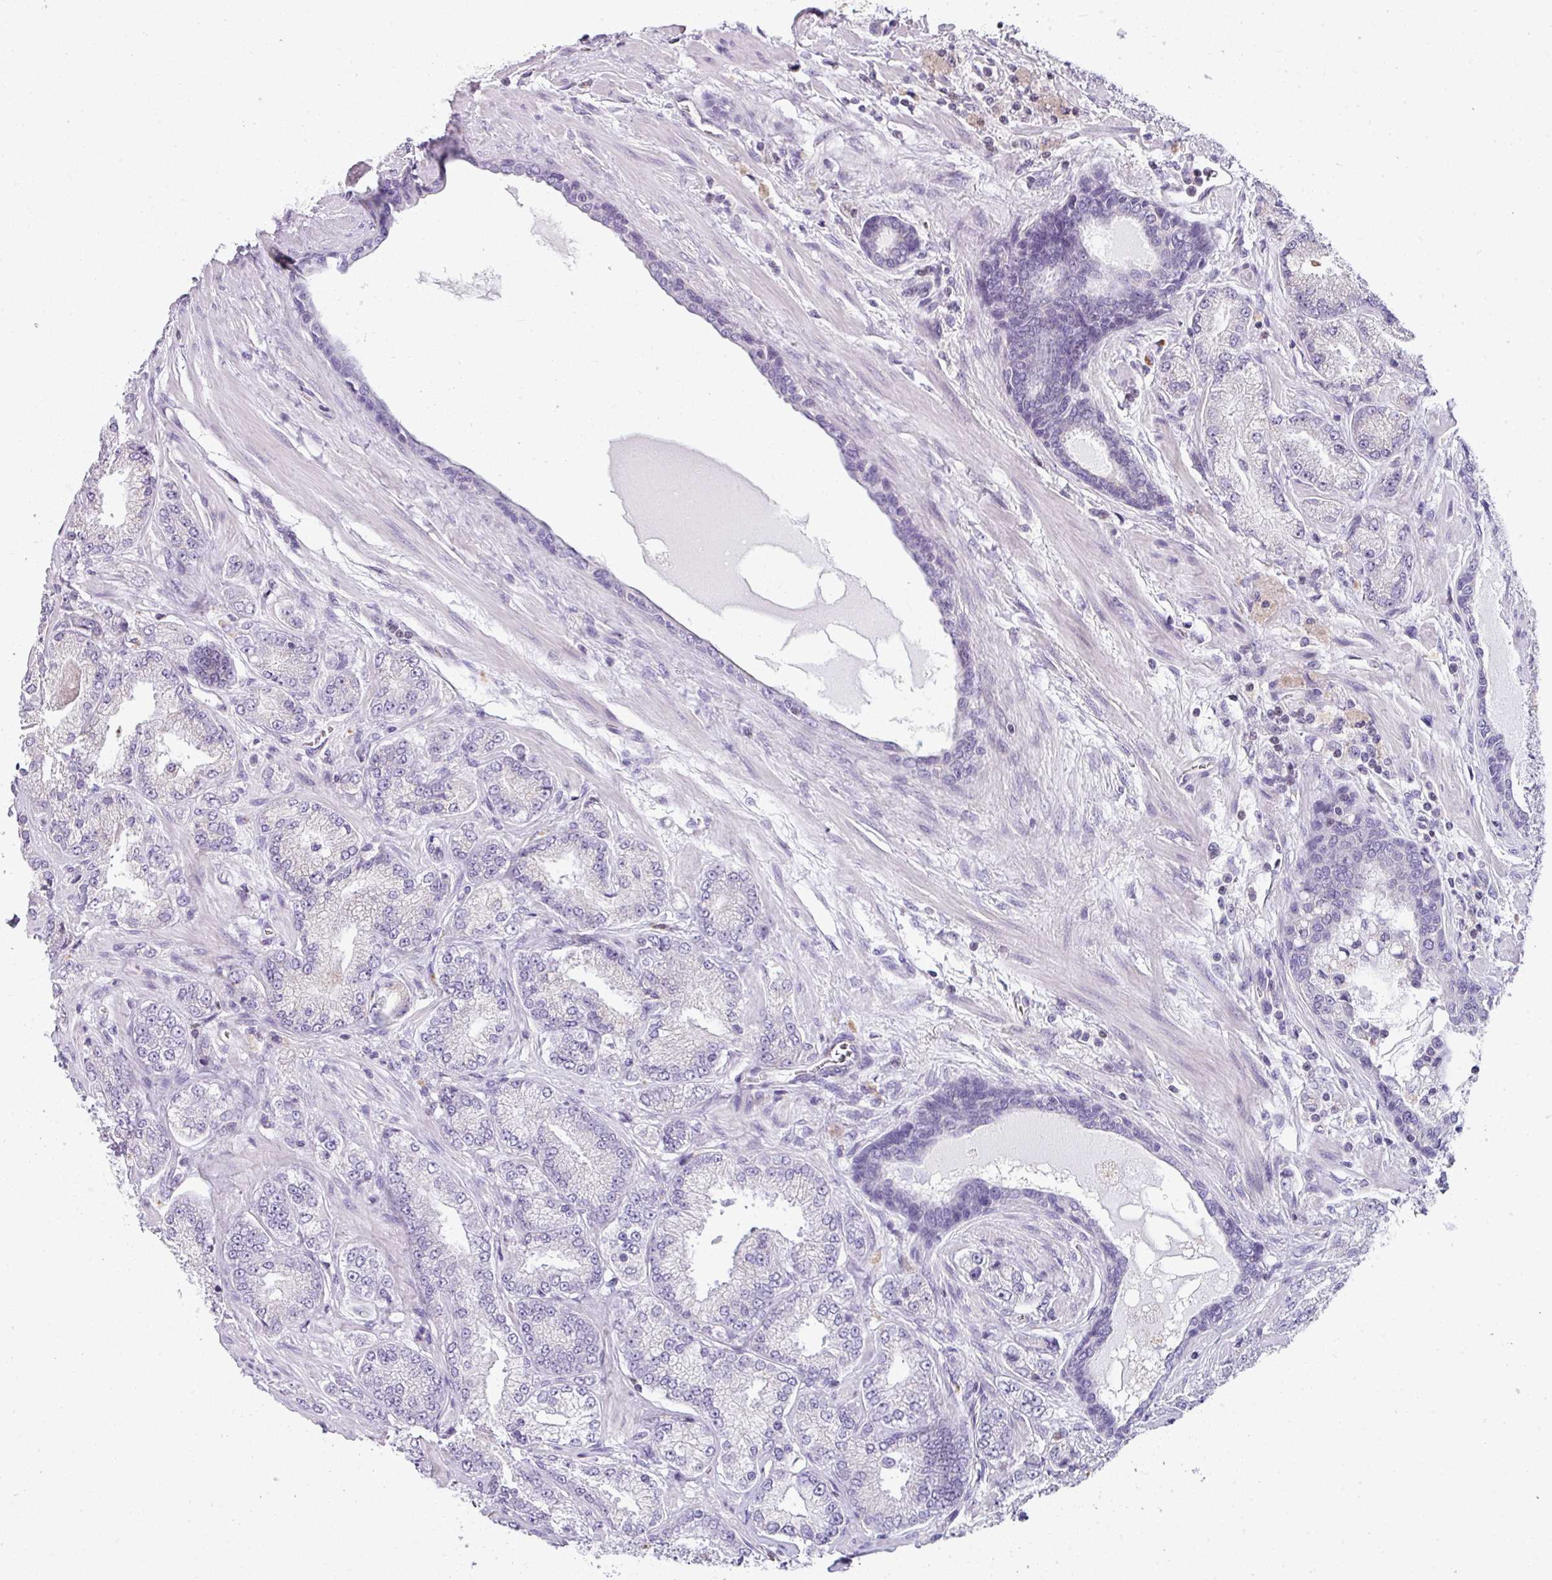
{"staining": {"intensity": "negative", "quantity": "none", "location": "none"}, "tissue": "prostate cancer", "cell_type": "Tumor cells", "image_type": "cancer", "snomed": [{"axis": "morphology", "description": "Adenocarcinoma, High grade"}, {"axis": "topography", "description": "Prostate"}], "caption": "IHC image of prostate high-grade adenocarcinoma stained for a protein (brown), which exhibits no staining in tumor cells. (Immunohistochemistry, brightfield microscopy, high magnification).", "gene": "STAT5A", "patient": {"sex": "male", "age": 68}}